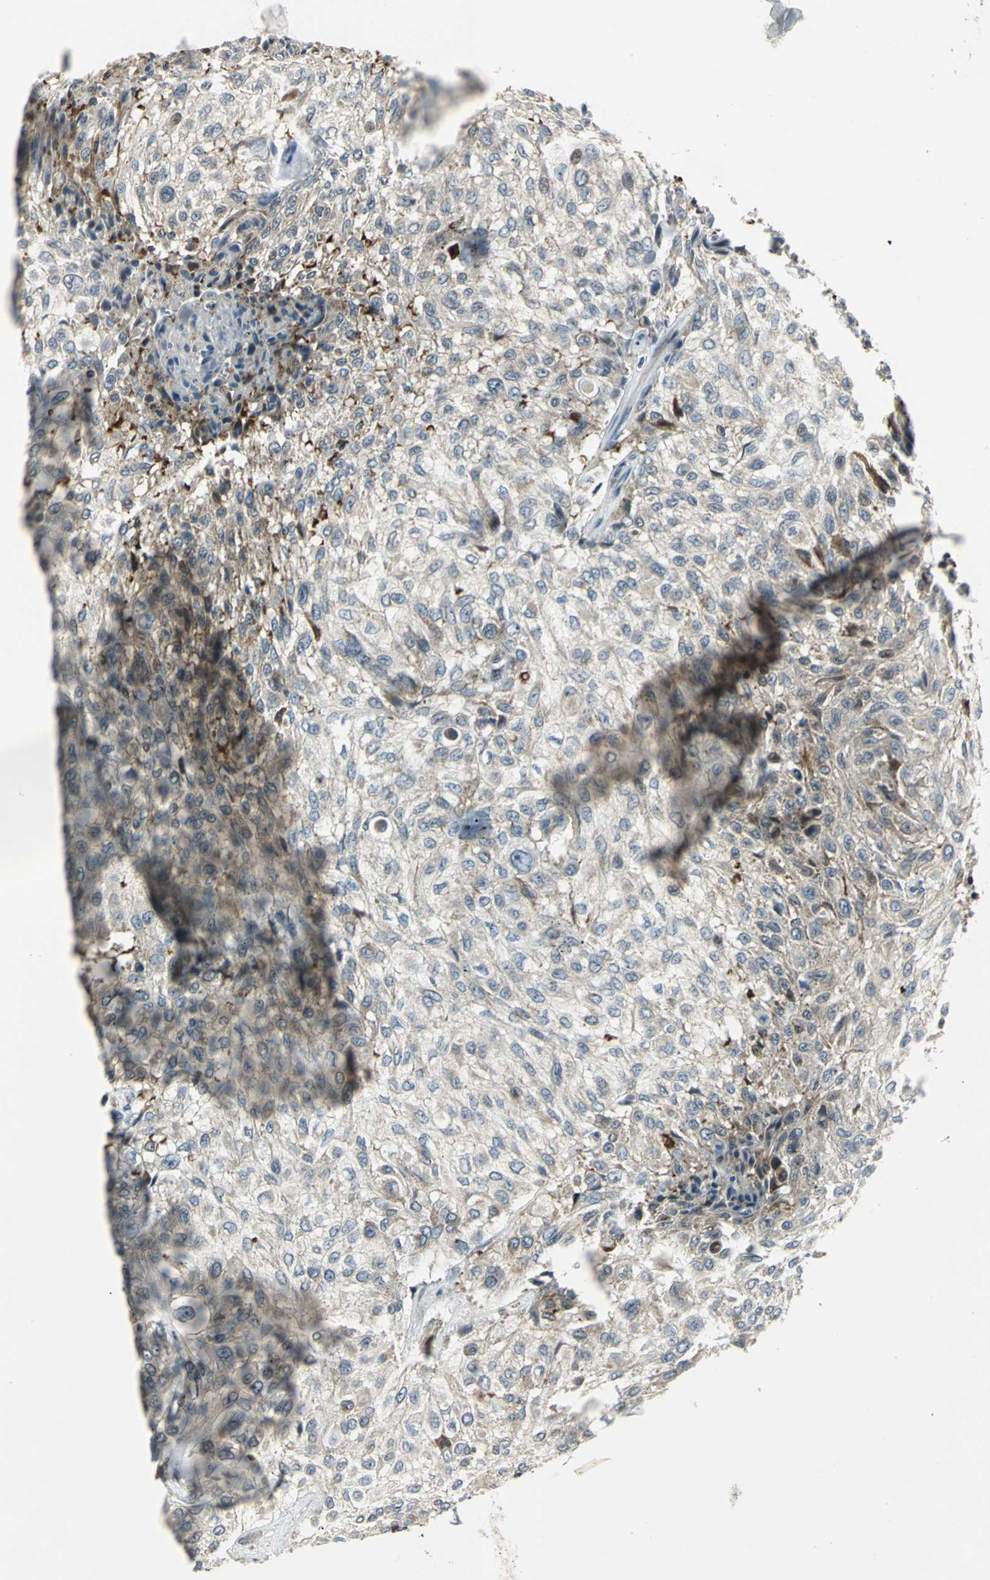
{"staining": {"intensity": "weak", "quantity": "25%-75%", "location": "cytoplasmic/membranous"}, "tissue": "urothelial cancer", "cell_type": "Tumor cells", "image_type": "cancer", "snomed": [{"axis": "morphology", "description": "Urothelial carcinoma, High grade"}, {"axis": "topography", "description": "Urinary bladder"}], "caption": "A histopathology image showing weak cytoplasmic/membranous positivity in approximately 25%-75% of tumor cells in urothelial cancer, as visualized by brown immunohistochemical staining.", "gene": "USP40", "patient": {"sex": "male", "age": 57}}